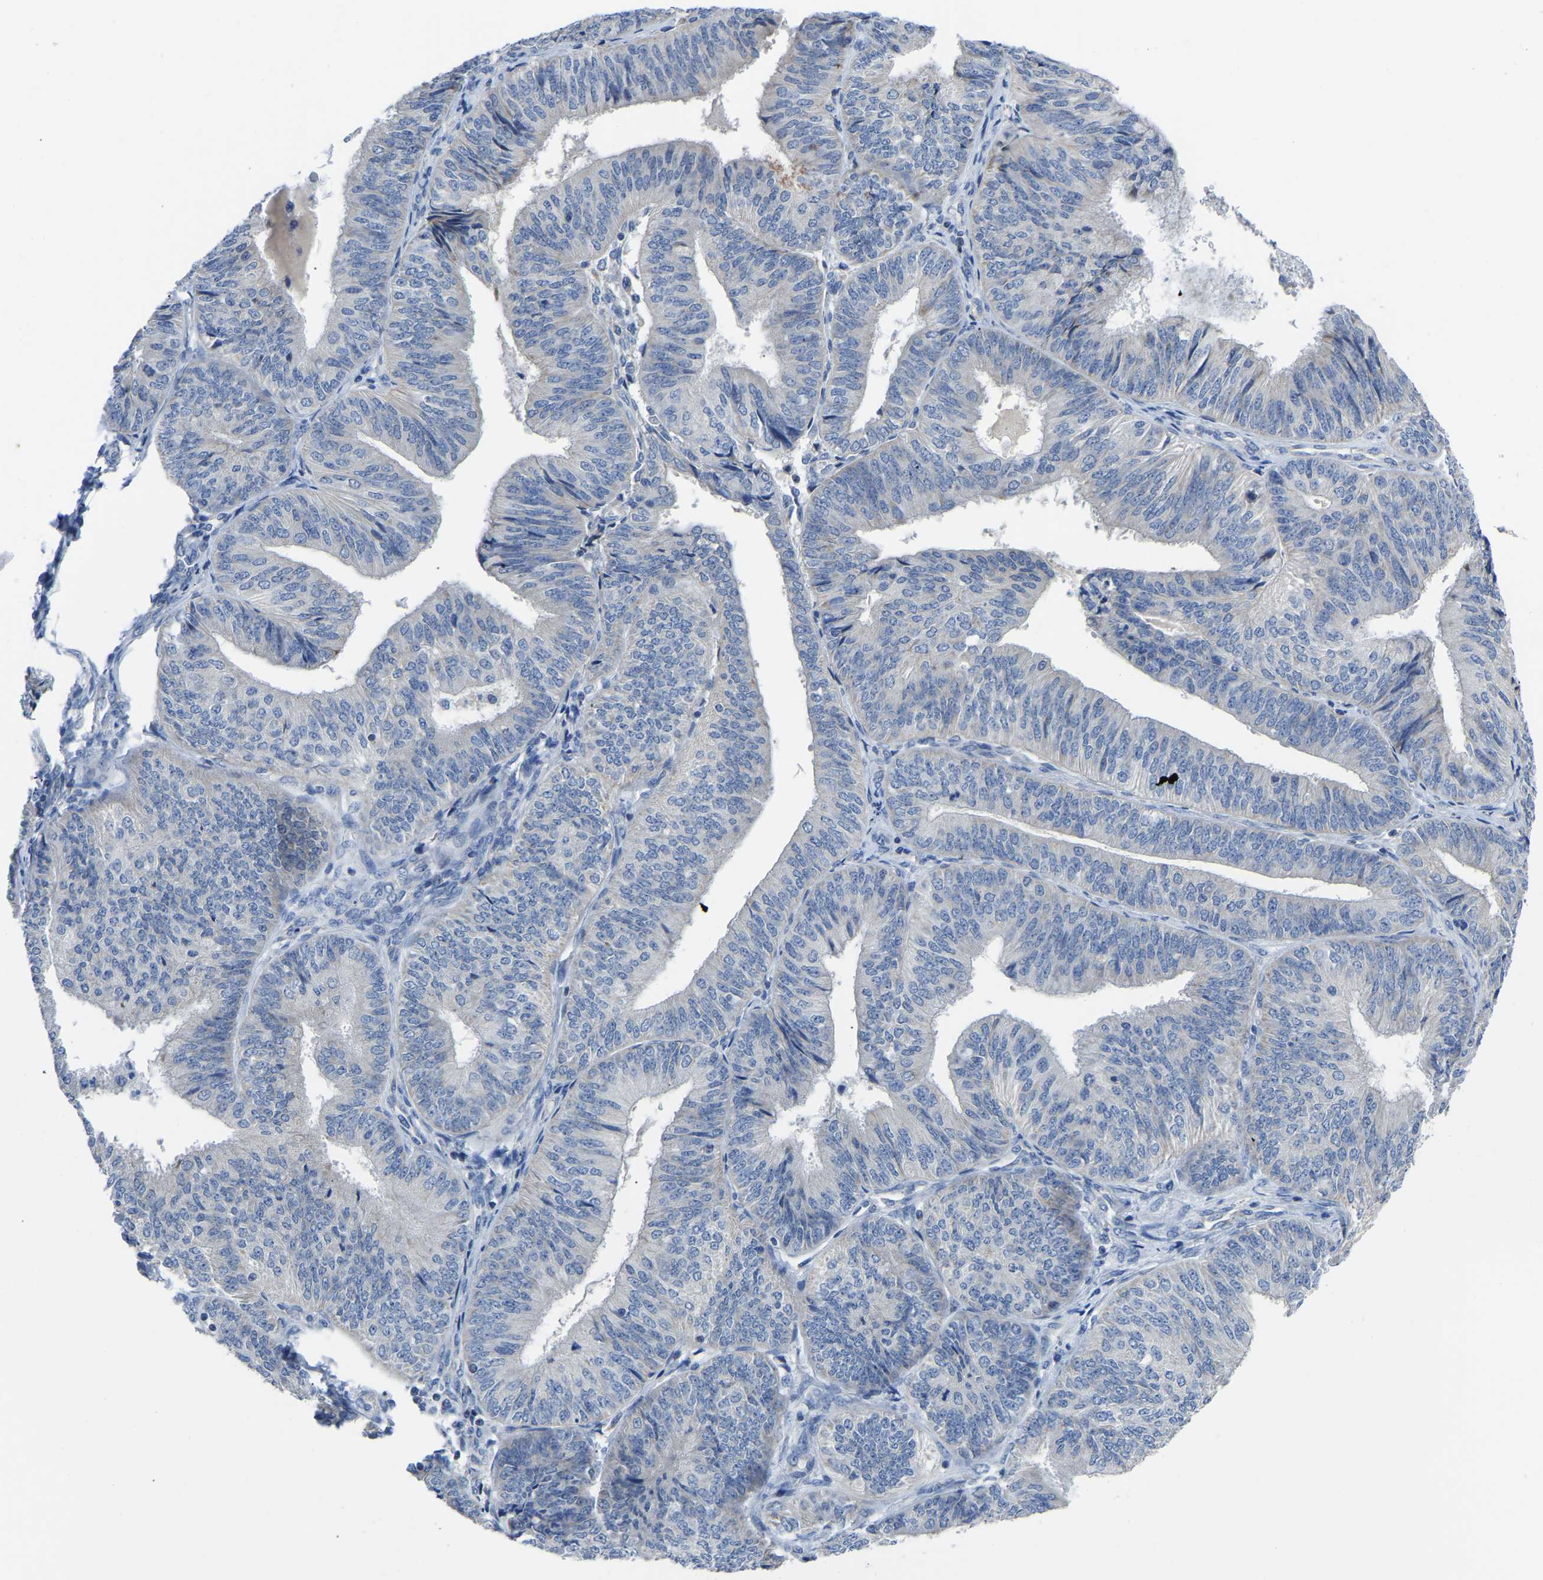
{"staining": {"intensity": "negative", "quantity": "none", "location": "none"}, "tissue": "endometrial cancer", "cell_type": "Tumor cells", "image_type": "cancer", "snomed": [{"axis": "morphology", "description": "Adenocarcinoma, NOS"}, {"axis": "topography", "description": "Endometrium"}], "caption": "High magnification brightfield microscopy of endometrial adenocarcinoma stained with DAB (3,3'-diaminobenzidine) (brown) and counterstained with hematoxylin (blue): tumor cells show no significant expression.", "gene": "ETFA", "patient": {"sex": "female", "age": 58}}